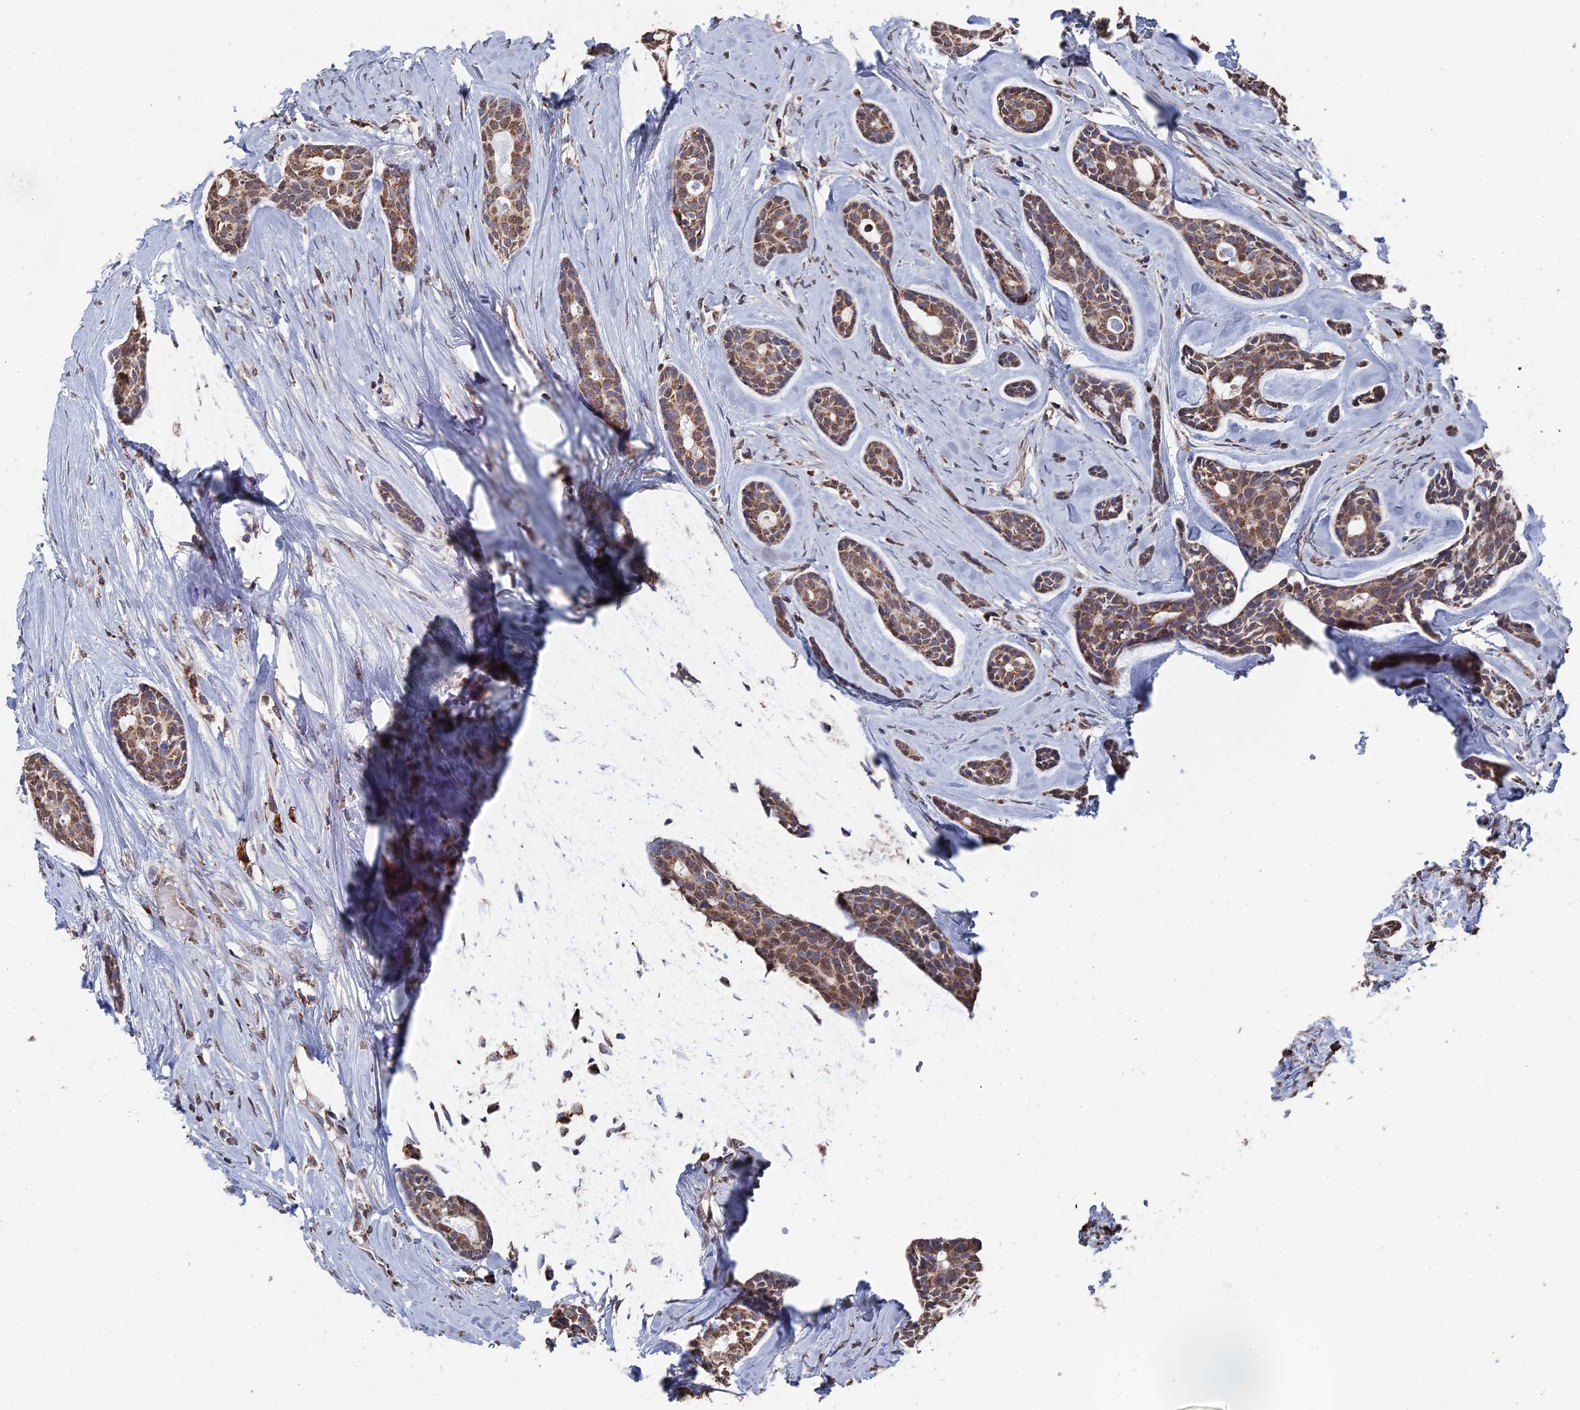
{"staining": {"intensity": "moderate", "quantity": ">75%", "location": "cytoplasmic/membranous"}, "tissue": "head and neck cancer", "cell_type": "Tumor cells", "image_type": "cancer", "snomed": [{"axis": "morphology", "description": "Adenocarcinoma, NOS"}, {"axis": "topography", "description": "Subcutis"}, {"axis": "topography", "description": "Head-Neck"}], "caption": "High-magnification brightfield microscopy of adenocarcinoma (head and neck) stained with DAB (brown) and counterstained with hematoxylin (blue). tumor cells exhibit moderate cytoplasmic/membranous expression is appreciated in approximately>75% of cells. The protein is shown in brown color, while the nuclei are stained blue.", "gene": "SMG9", "patient": {"sex": "female", "age": 73}}